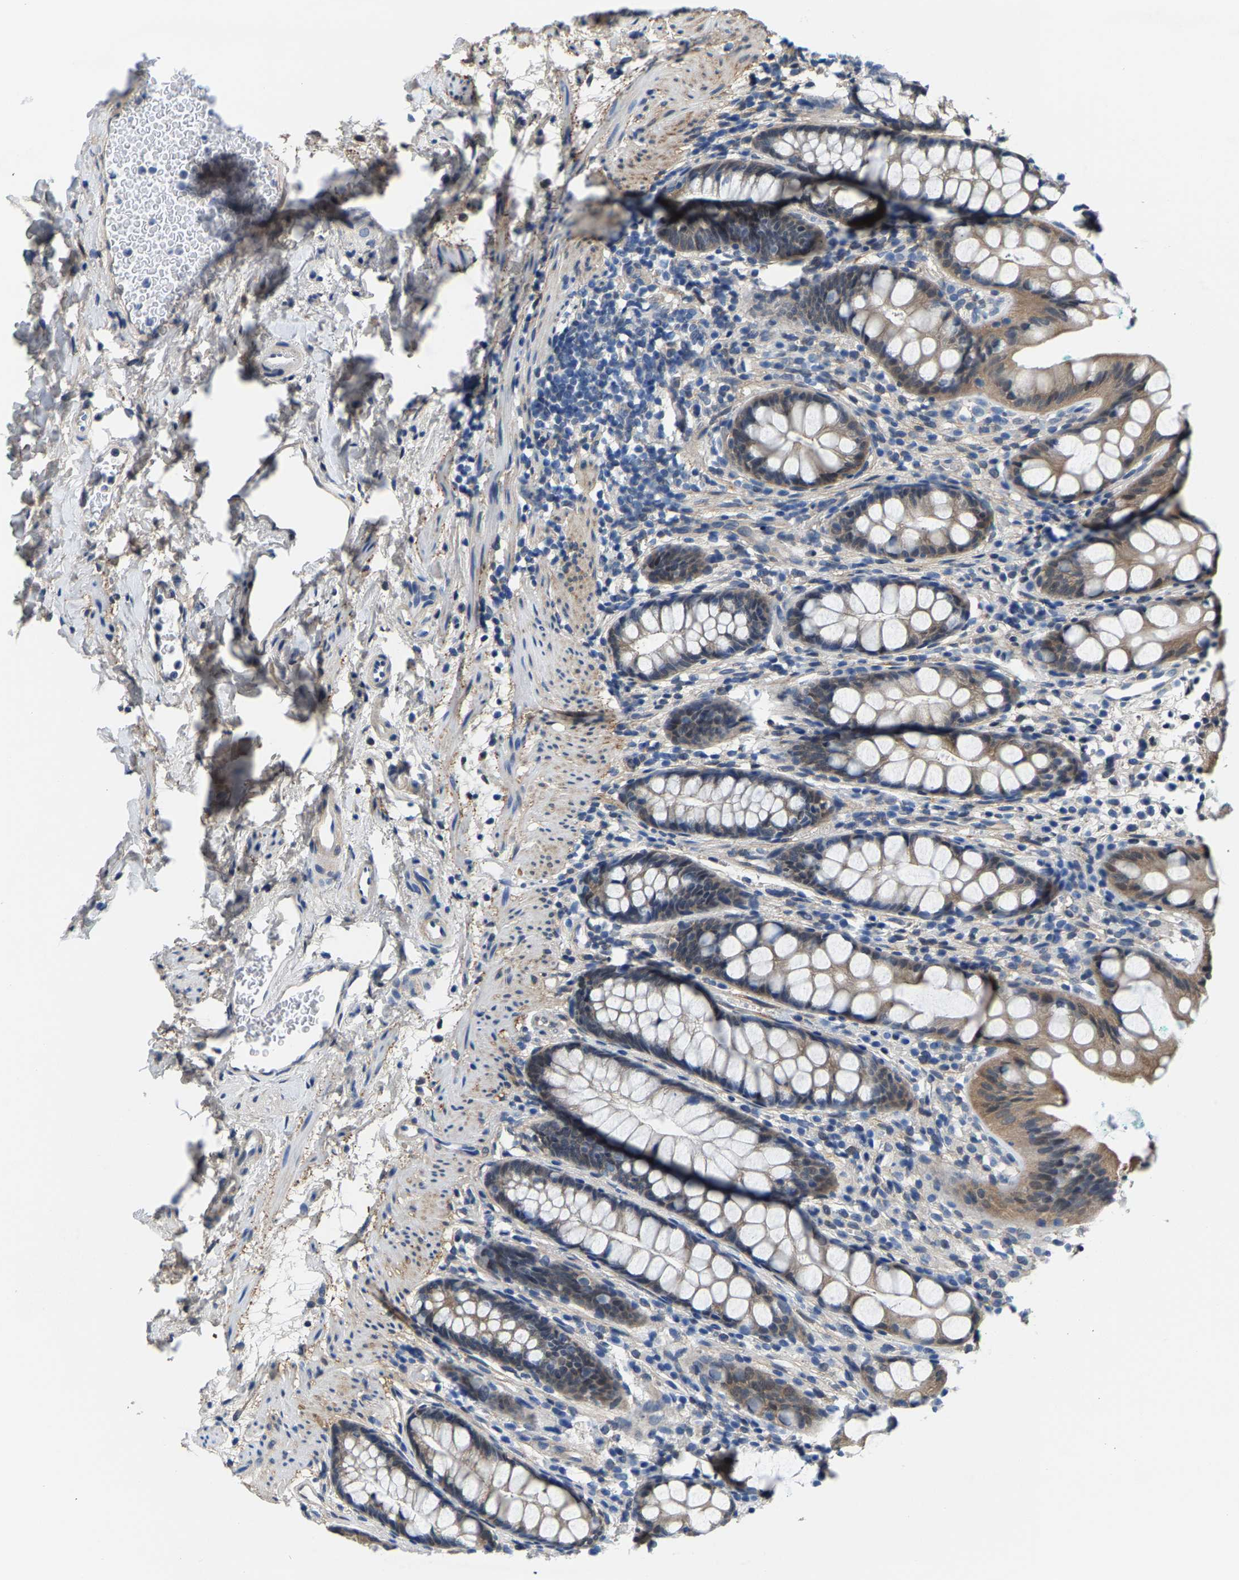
{"staining": {"intensity": "weak", "quantity": ">75%", "location": "cytoplasmic/membranous"}, "tissue": "rectum", "cell_type": "Glandular cells", "image_type": "normal", "snomed": [{"axis": "morphology", "description": "Normal tissue, NOS"}, {"axis": "topography", "description": "Rectum"}], "caption": "Protein staining of unremarkable rectum shows weak cytoplasmic/membranous positivity in approximately >75% of glandular cells. The staining was performed using DAB (3,3'-diaminobenzidine), with brown indicating positive protein expression. Nuclei are stained blue with hematoxylin.", "gene": "SSH3", "patient": {"sex": "female", "age": 65}}